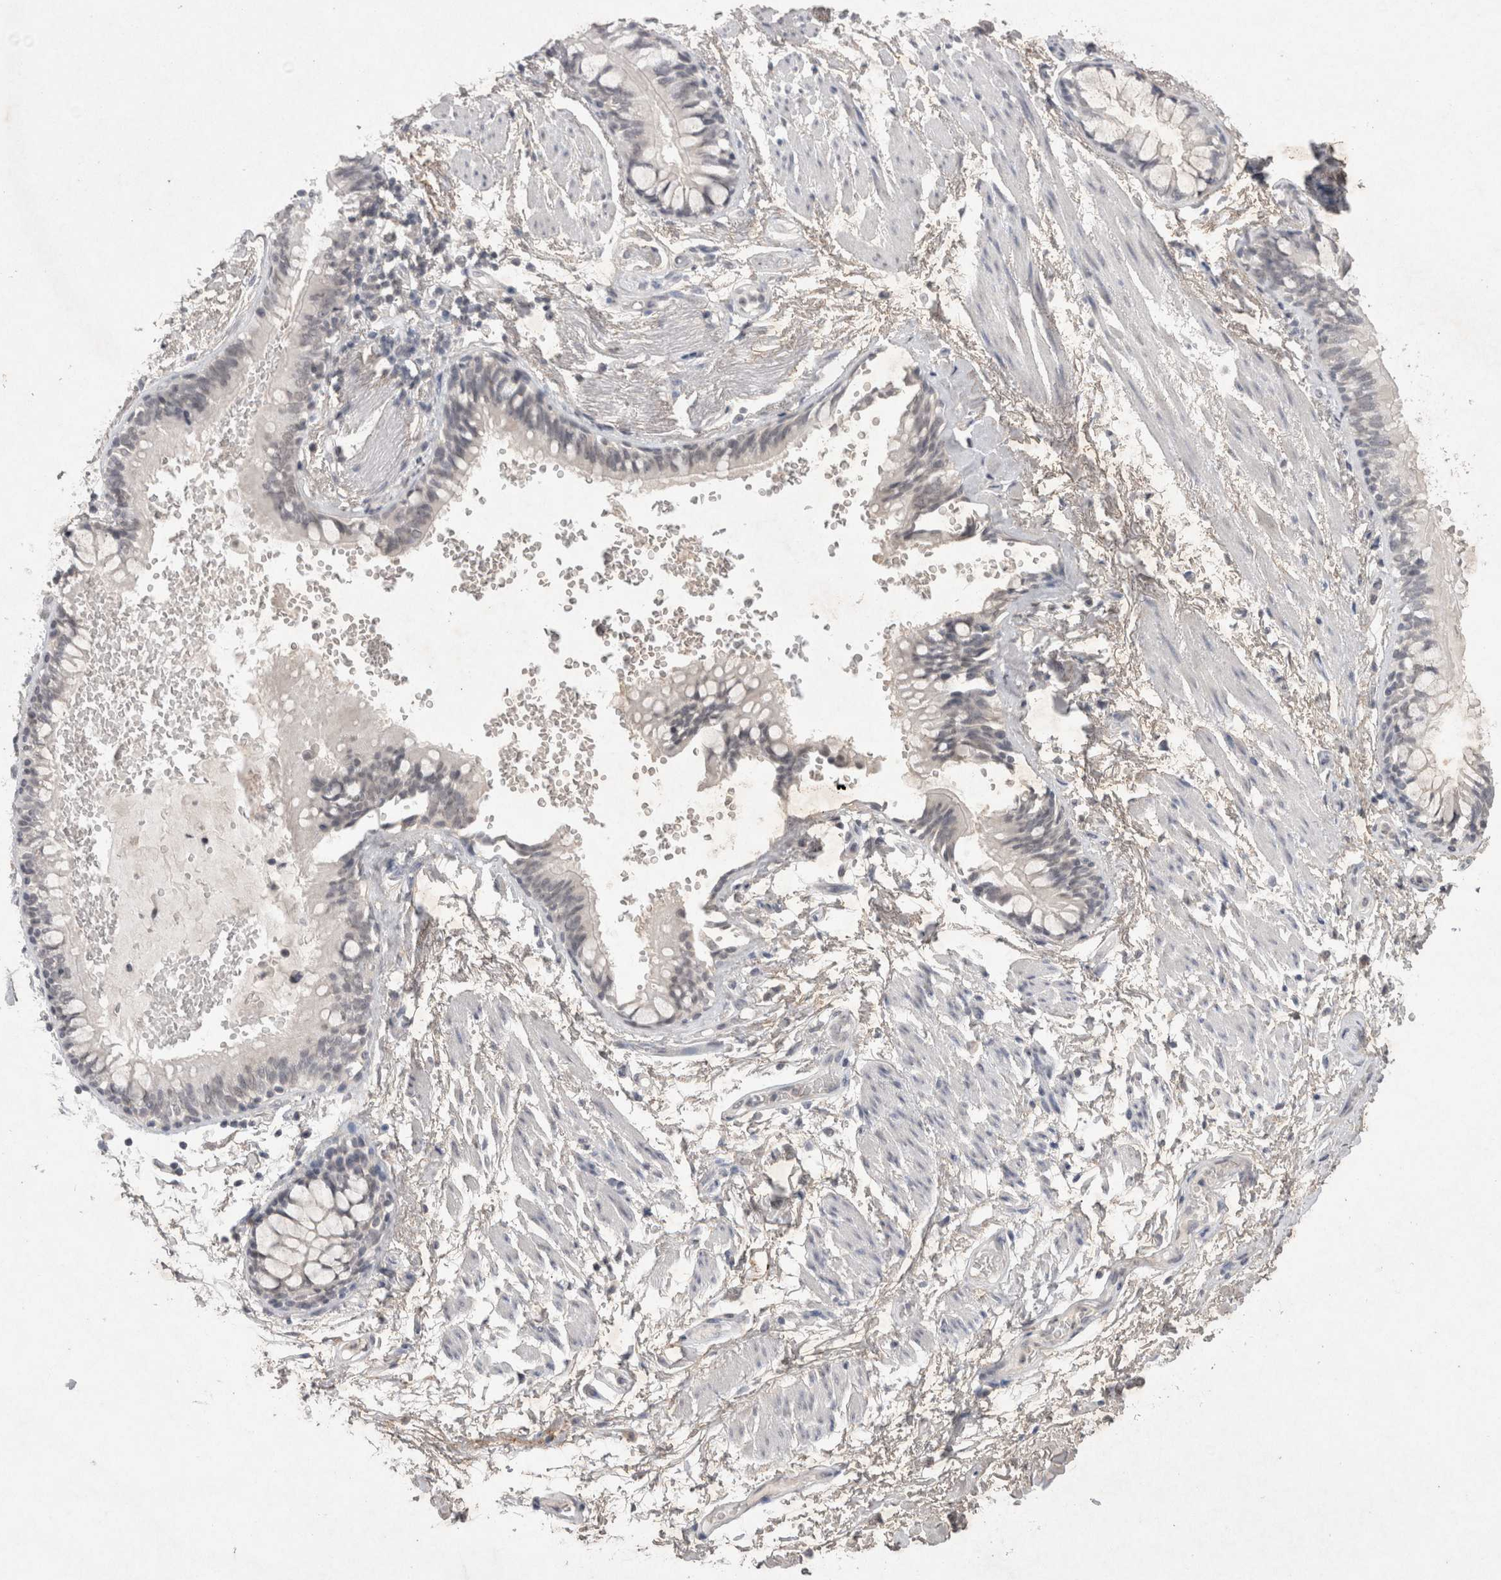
{"staining": {"intensity": "negative", "quantity": "none", "location": "none"}, "tissue": "adipose tissue", "cell_type": "Adipocytes", "image_type": "normal", "snomed": [{"axis": "morphology", "description": "Normal tissue, NOS"}, {"axis": "topography", "description": "Cartilage tissue"}, {"axis": "topography", "description": "Bronchus"}], "caption": "Immunohistochemistry (IHC) of unremarkable human adipose tissue shows no expression in adipocytes.", "gene": "LYVE1", "patient": {"sex": "female", "age": 73}}